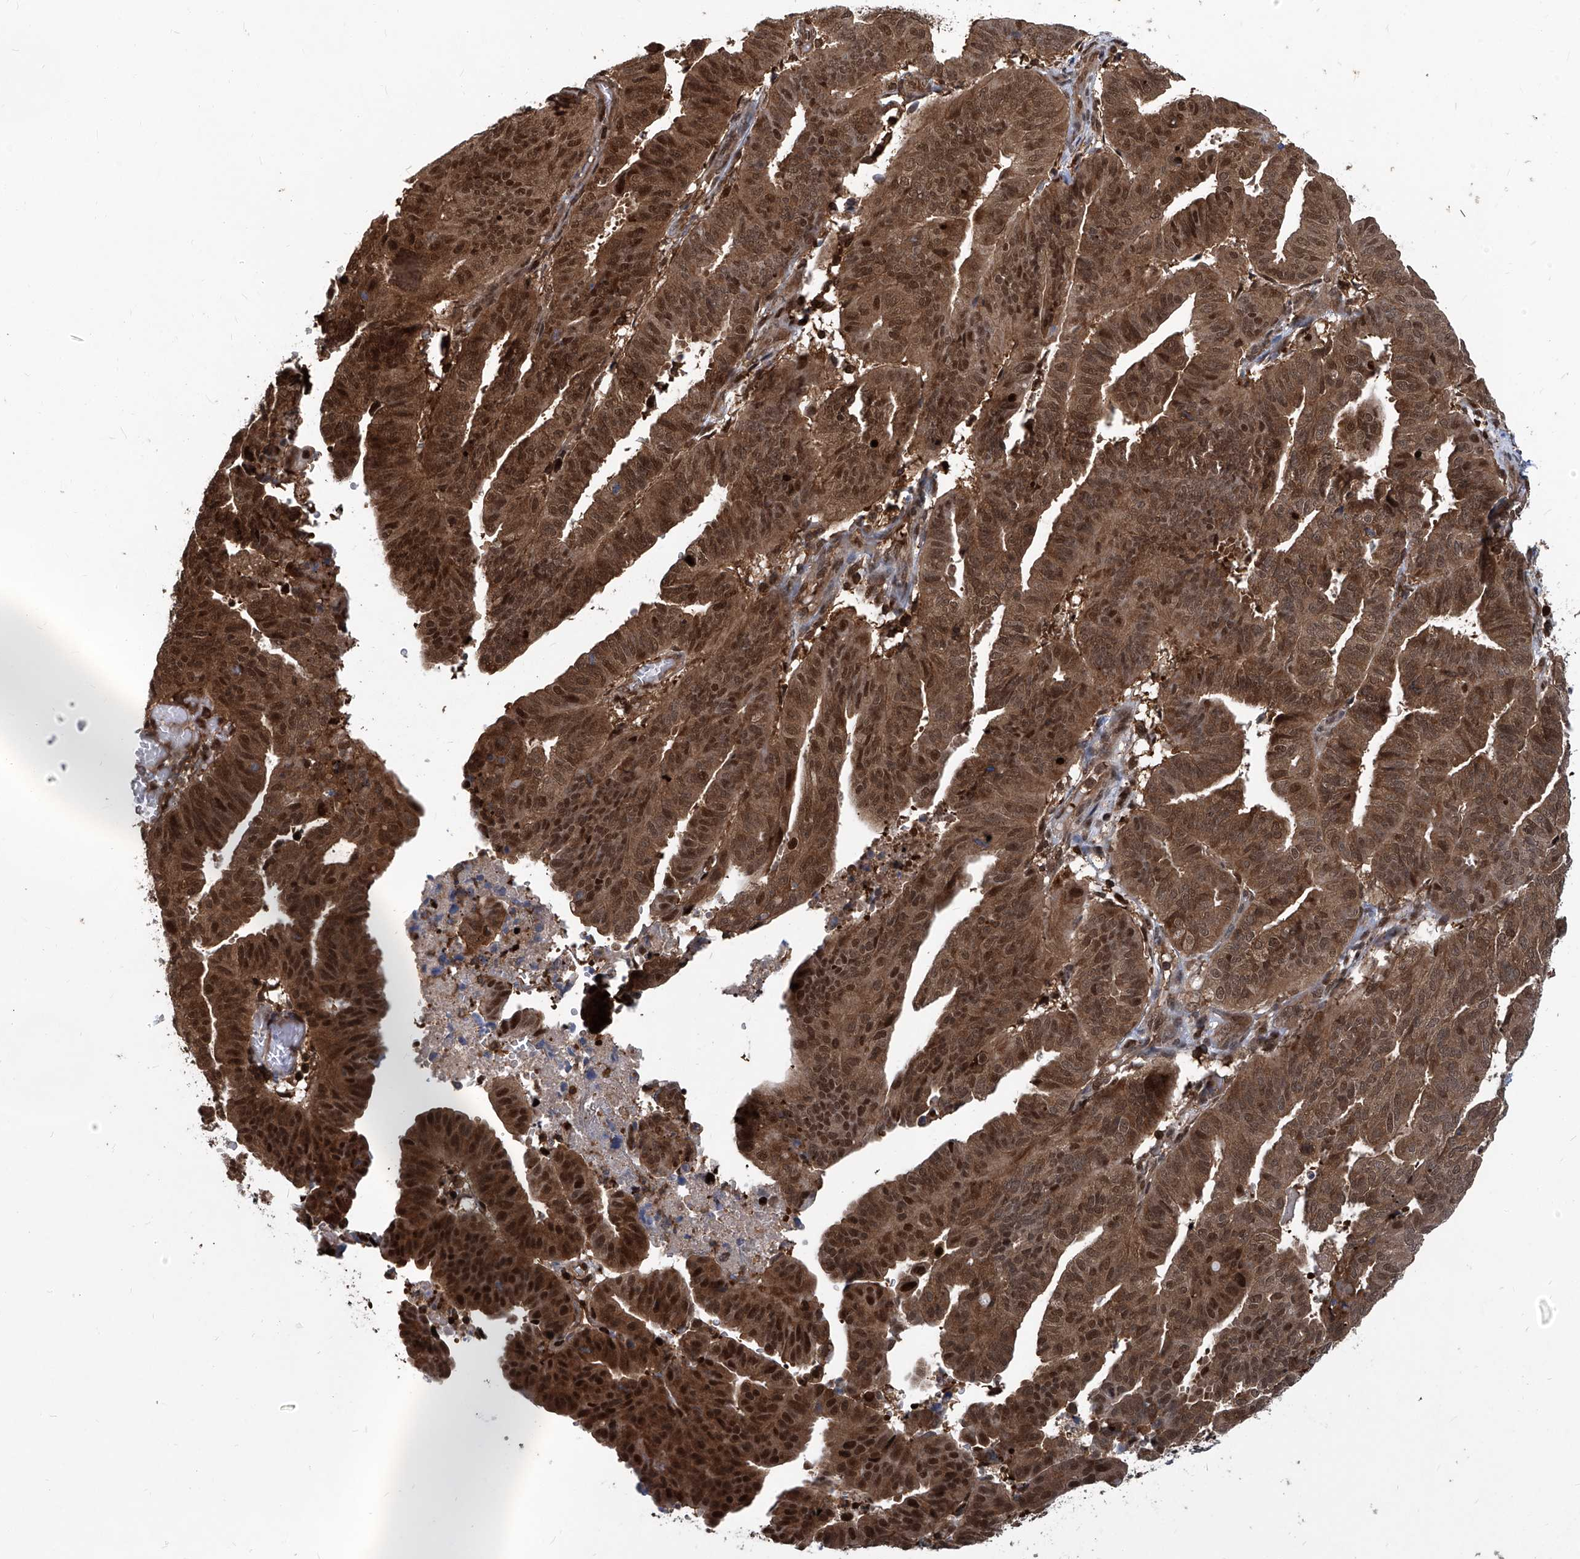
{"staining": {"intensity": "strong", "quantity": ">75%", "location": "cytoplasmic/membranous,nuclear"}, "tissue": "endometrial cancer", "cell_type": "Tumor cells", "image_type": "cancer", "snomed": [{"axis": "morphology", "description": "Adenocarcinoma, NOS"}, {"axis": "topography", "description": "Uterus"}], "caption": "Brown immunohistochemical staining in adenocarcinoma (endometrial) displays strong cytoplasmic/membranous and nuclear staining in approximately >75% of tumor cells.", "gene": "PSMB1", "patient": {"sex": "female", "age": 77}}